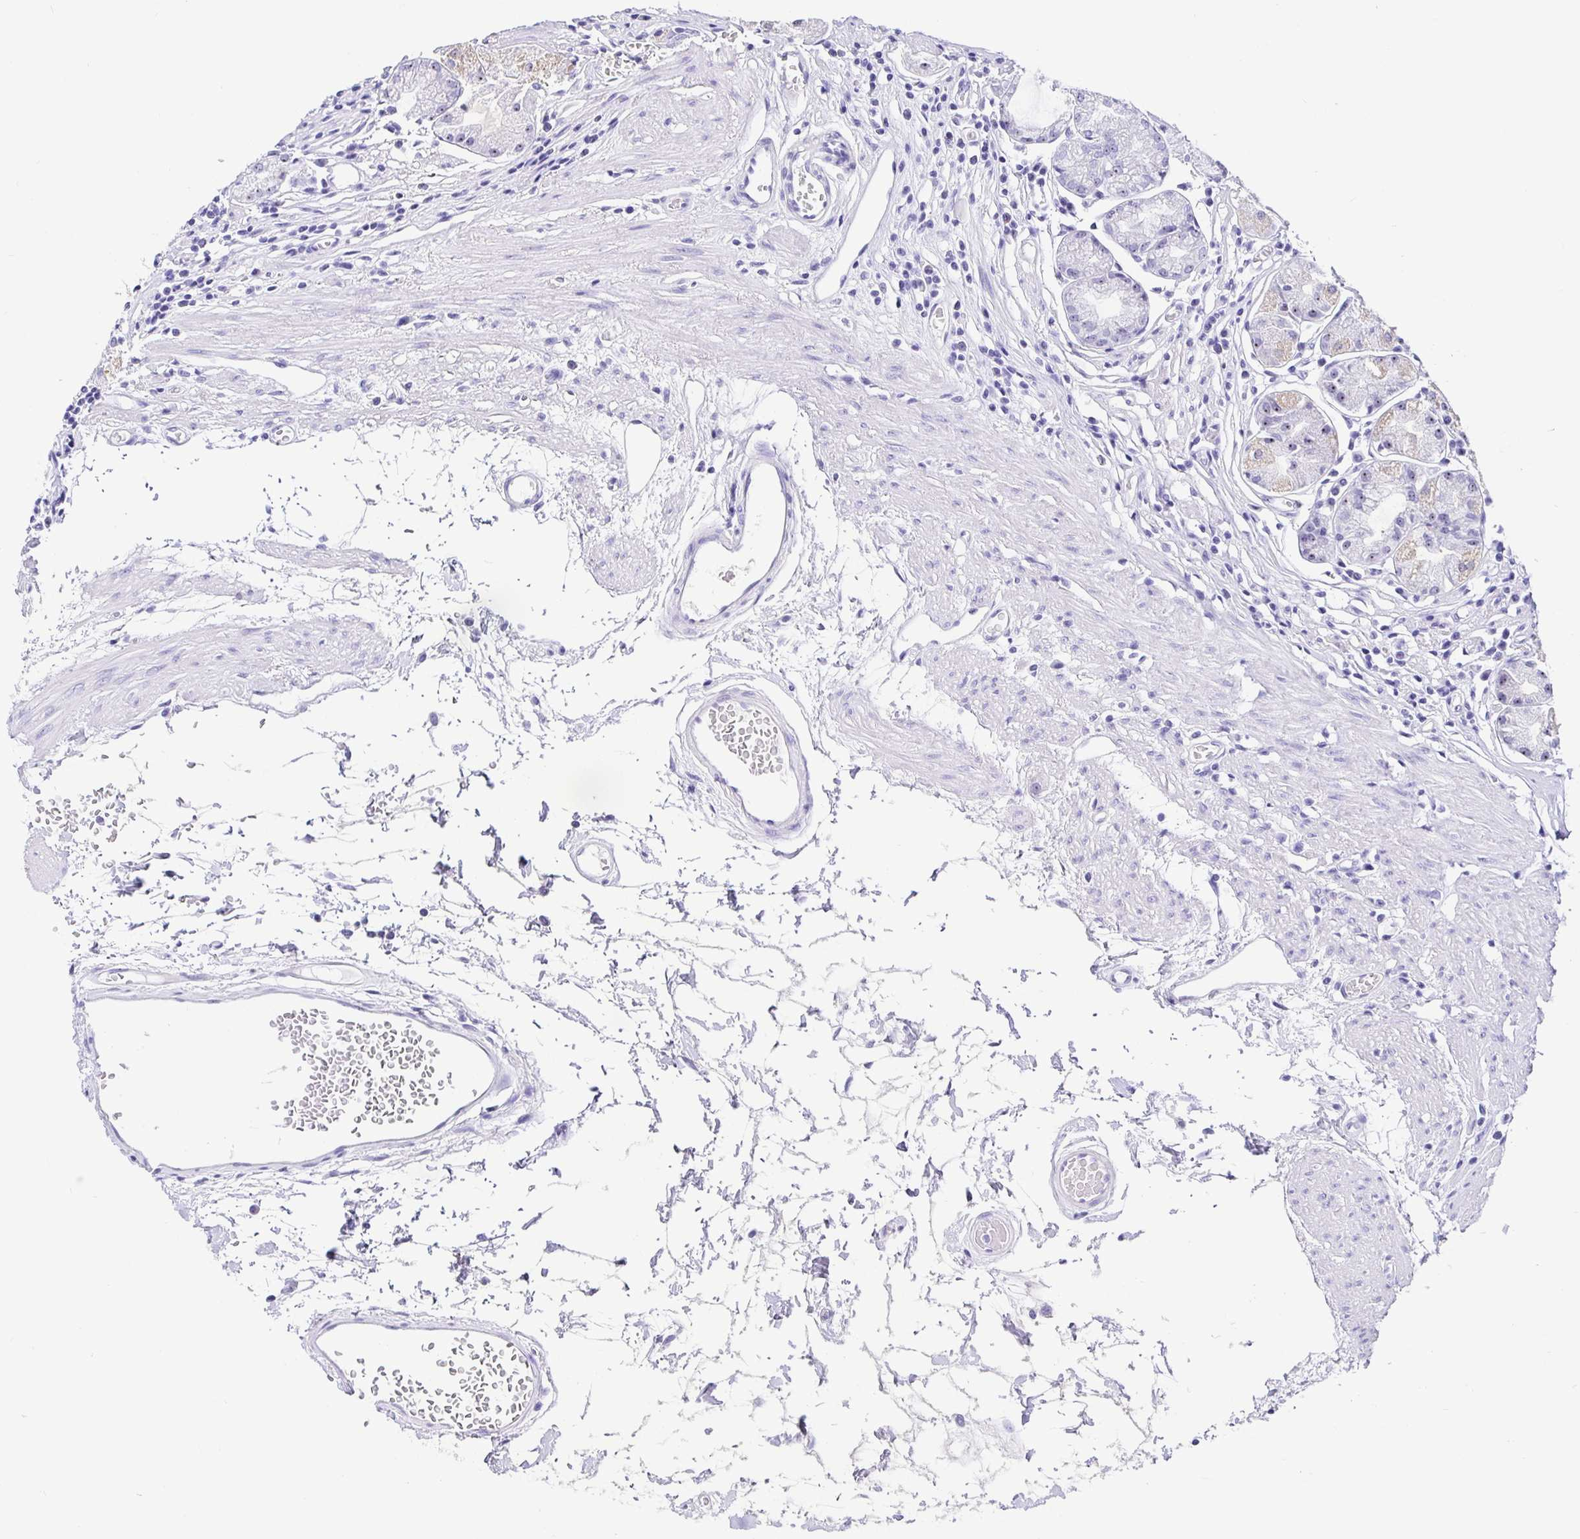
{"staining": {"intensity": "weak", "quantity": "<25%", "location": "cytoplasmic/membranous,nuclear"}, "tissue": "stomach", "cell_type": "Glandular cells", "image_type": "normal", "snomed": [{"axis": "morphology", "description": "Normal tissue, NOS"}, {"axis": "topography", "description": "Stomach"}], "caption": "Human stomach stained for a protein using IHC displays no positivity in glandular cells.", "gene": "PRAMEF18", "patient": {"sex": "male", "age": 55}}